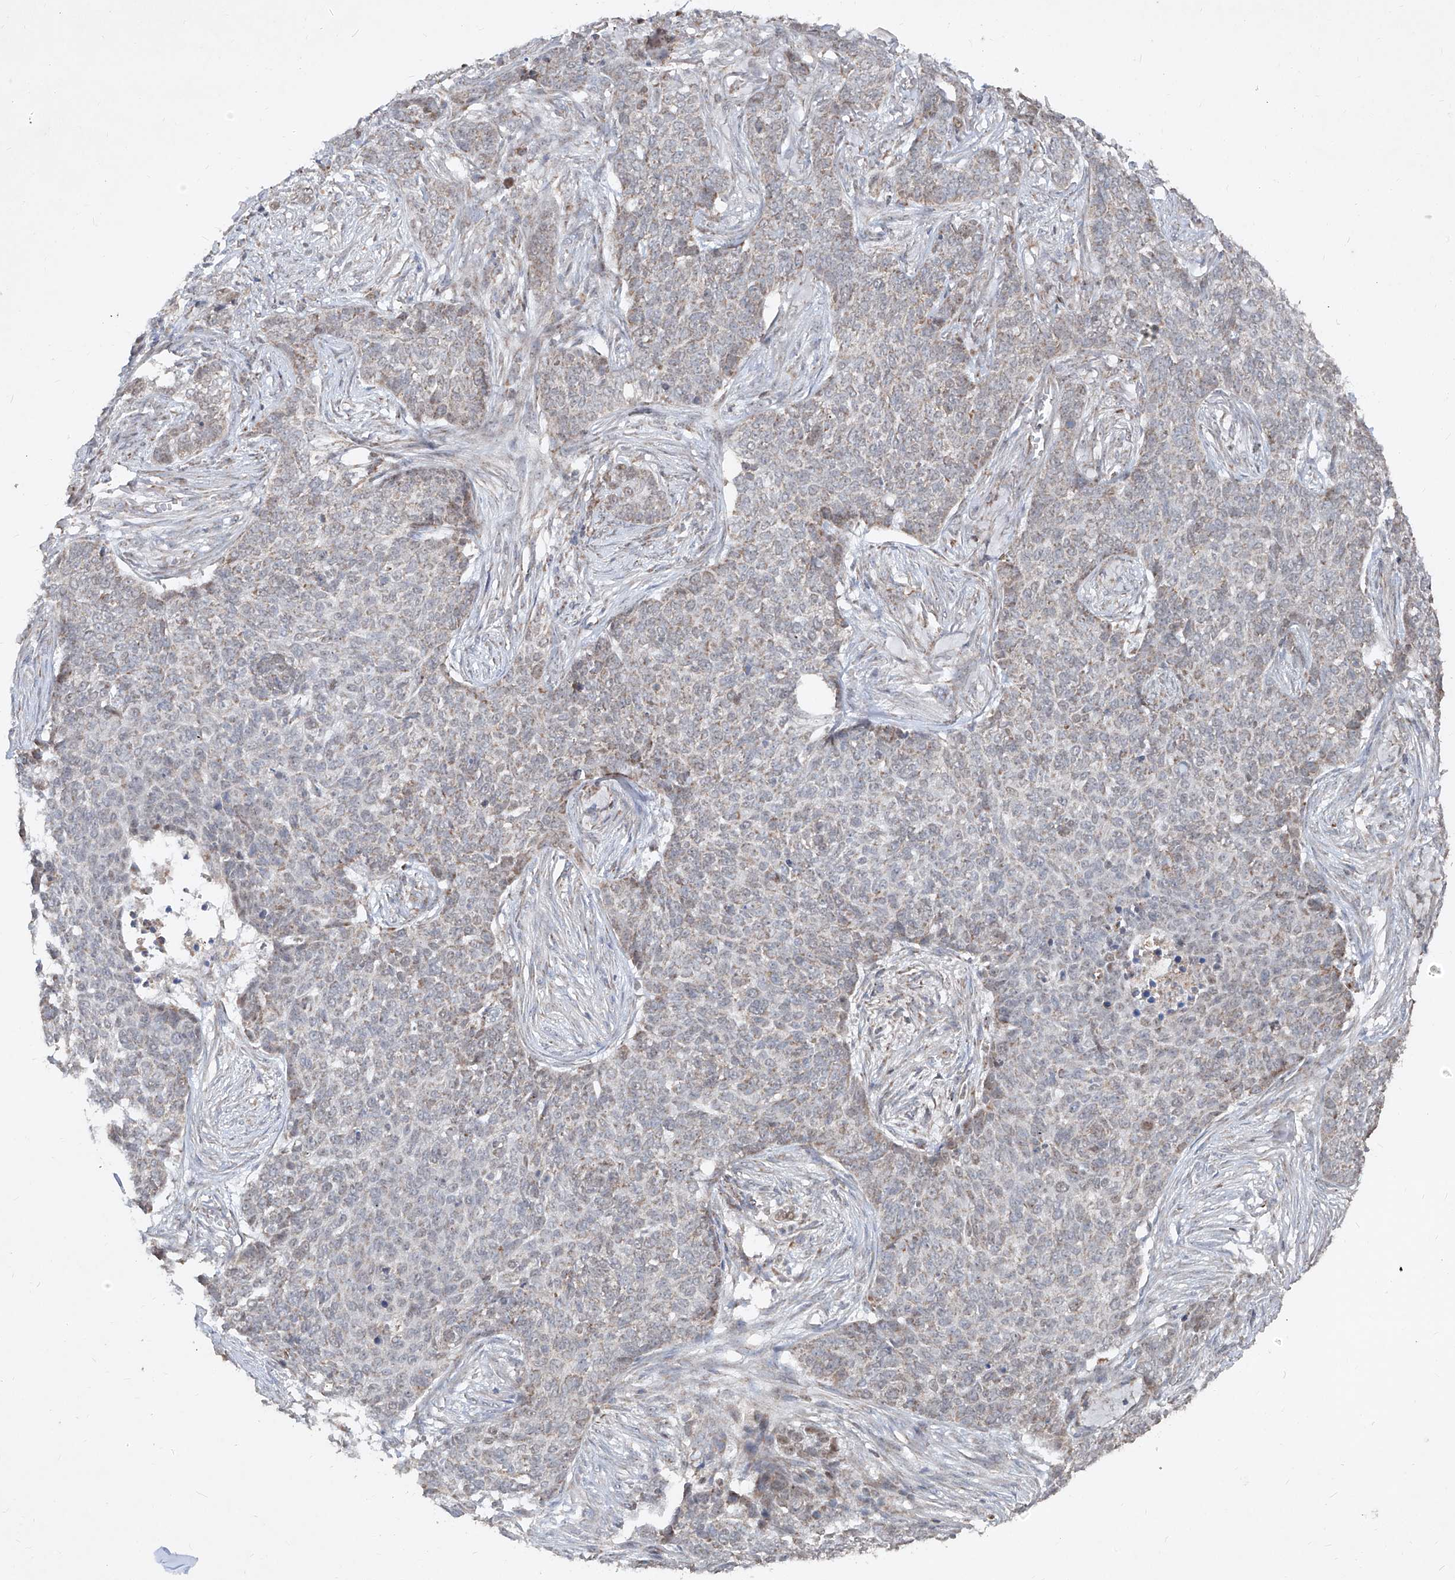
{"staining": {"intensity": "weak", "quantity": "<25%", "location": "cytoplasmic/membranous"}, "tissue": "skin cancer", "cell_type": "Tumor cells", "image_type": "cancer", "snomed": [{"axis": "morphology", "description": "Basal cell carcinoma"}, {"axis": "topography", "description": "Skin"}], "caption": "The IHC photomicrograph has no significant positivity in tumor cells of skin cancer (basal cell carcinoma) tissue. (DAB (3,3'-diaminobenzidine) IHC, high magnification).", "gene": "NDUFB3", "patient": {"sex": "male", "age": 85}}